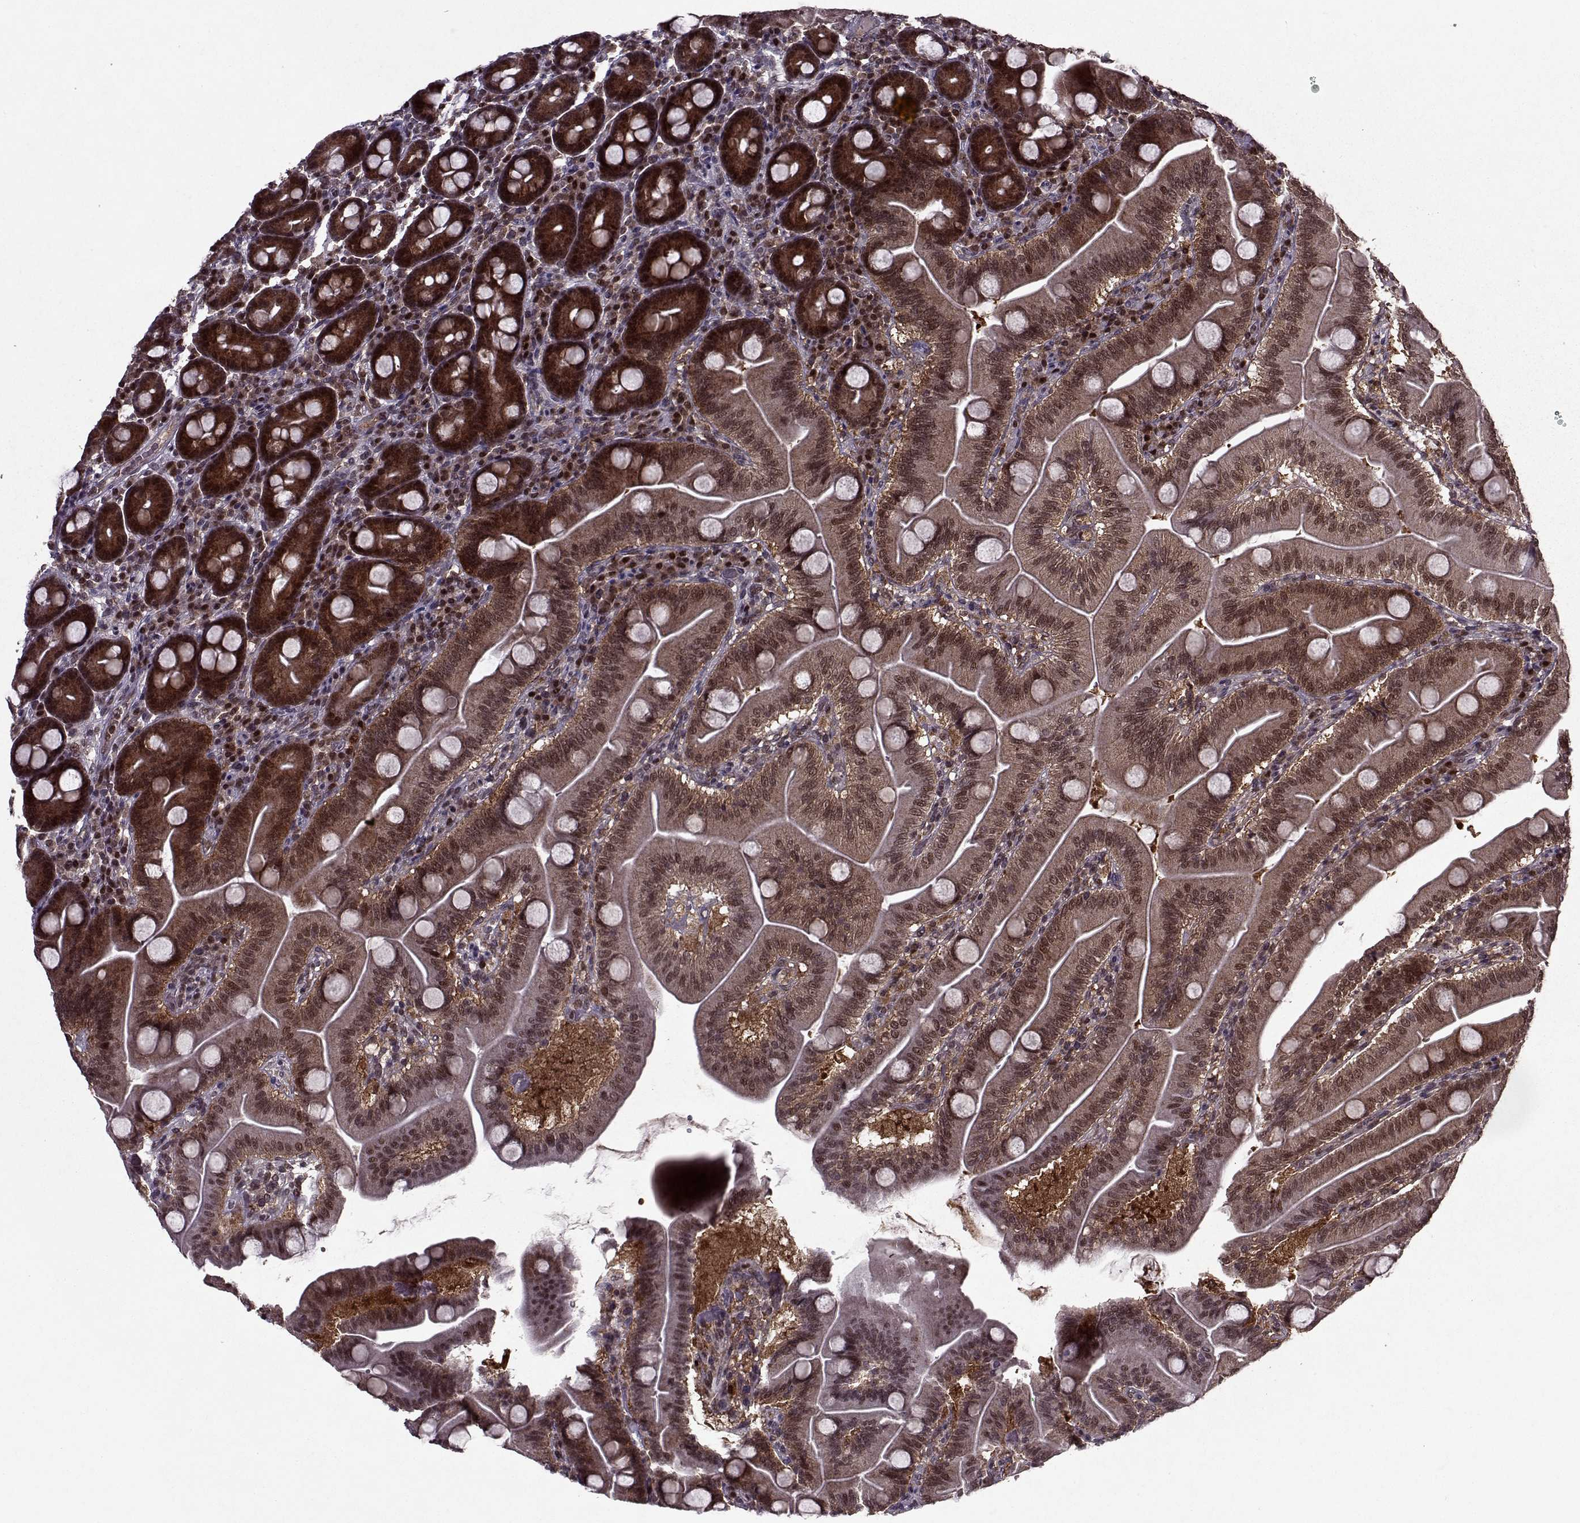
{"staining": {"intensity": "moderate", "quantity": ">75%", "location": "cytoplasmic/membranous,nuclear"}, "tissue": "duodenum", "cell_type": "Glandular cells", "image_type": "normal", "snomed": [{"axis": "morphology", "description": "Normal tissue, NOS"}, {"axis": "topography", "description": "Duodenum"}], "caption": "Brown immunohistochemical staining in benign human duodenum displays moderate cytoplasmic/membranous,nuclear expression in about >75% of glandular cells.", "gene": "PSMA7", "patient": {"sex": "male", "age": 59}}